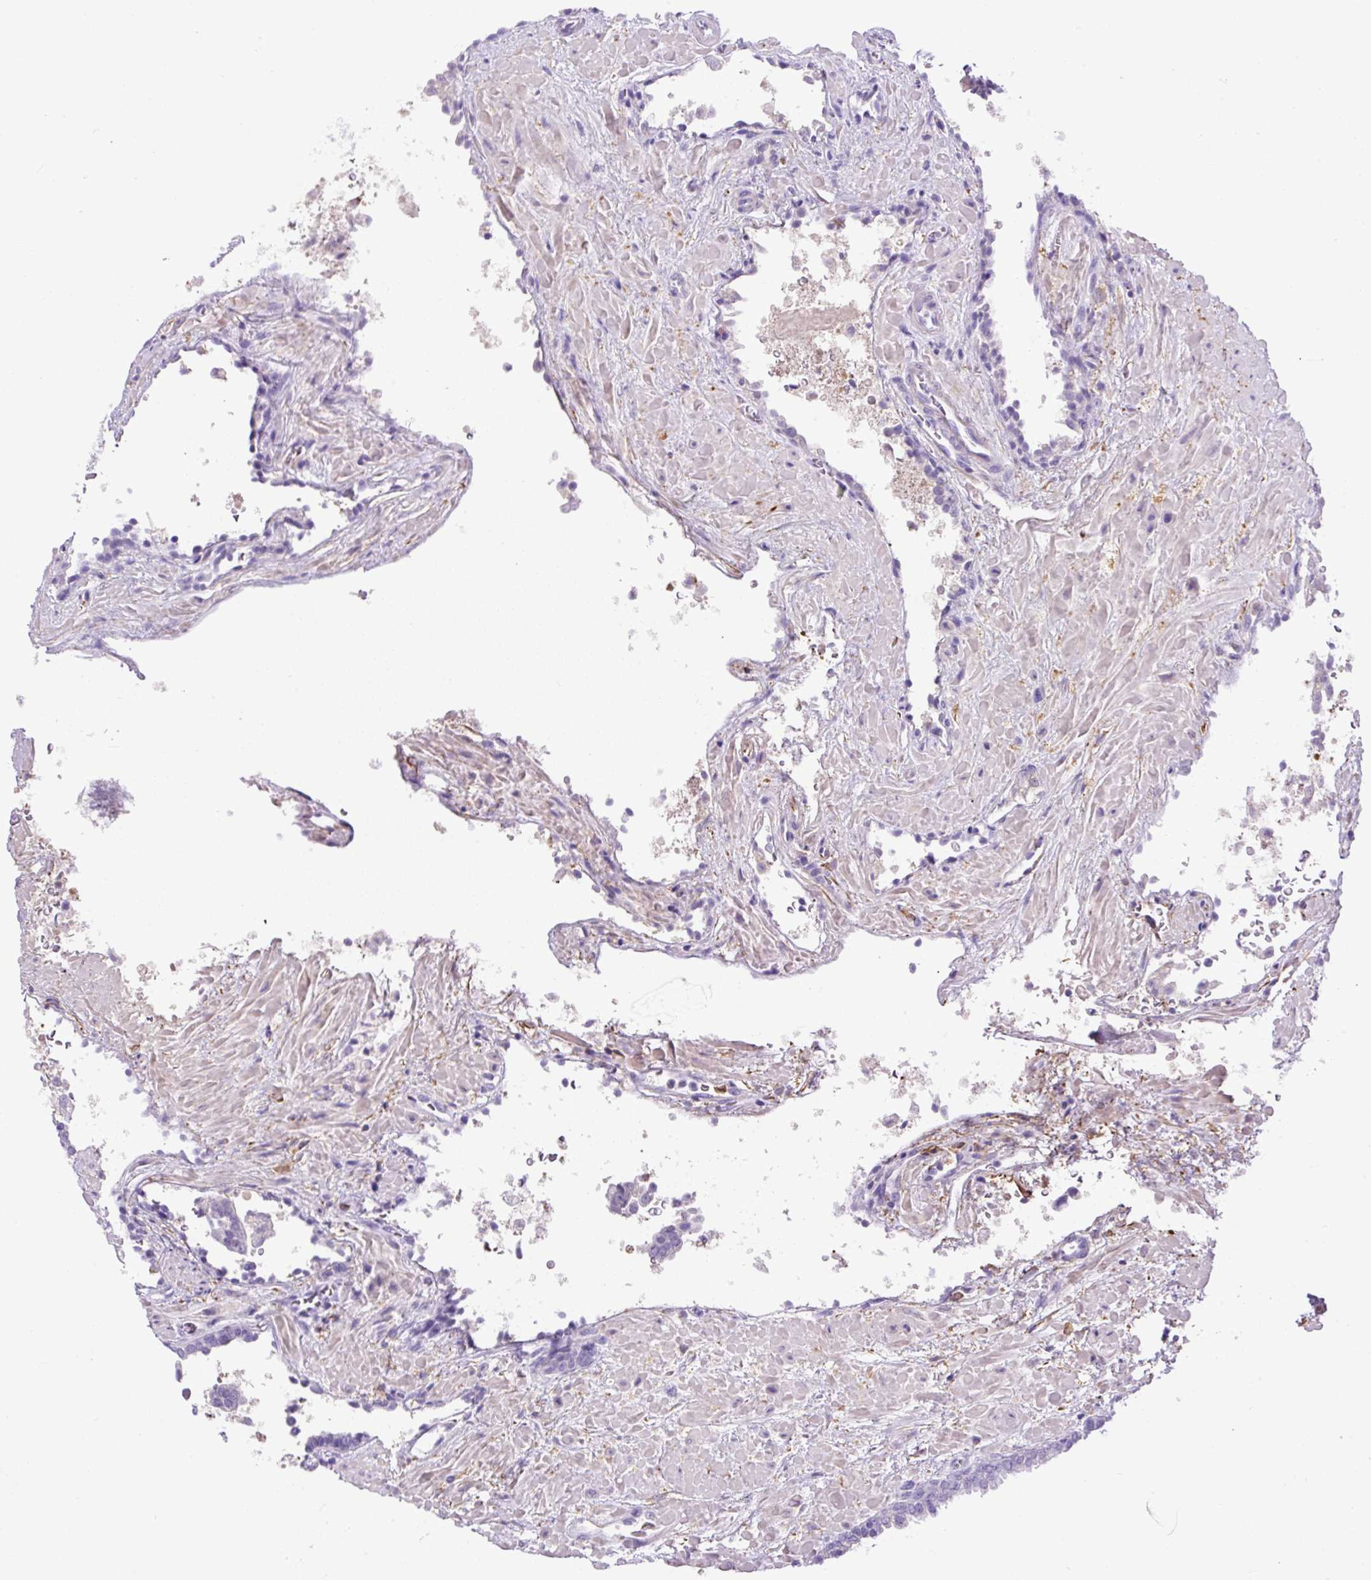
{"staining": {"intensity": "negative", "quantity": "none", "location": "none"}, "tissue": "prostate cancer", "cell_type": "Tumor cells", "image_type": "cancer", "snomed": [{"axis": "morphology", "description": "Adenocarcinoma, High grade"}, {"axis": "topography", "description": "Prostate"}], "caption": "Histopathology image shows no protein staining in tumor cells of high-grade adenocarcinoma (prostate) tissue.", "gene": "SPTBN5", "patient": {"sex": "male", "age": 68}}